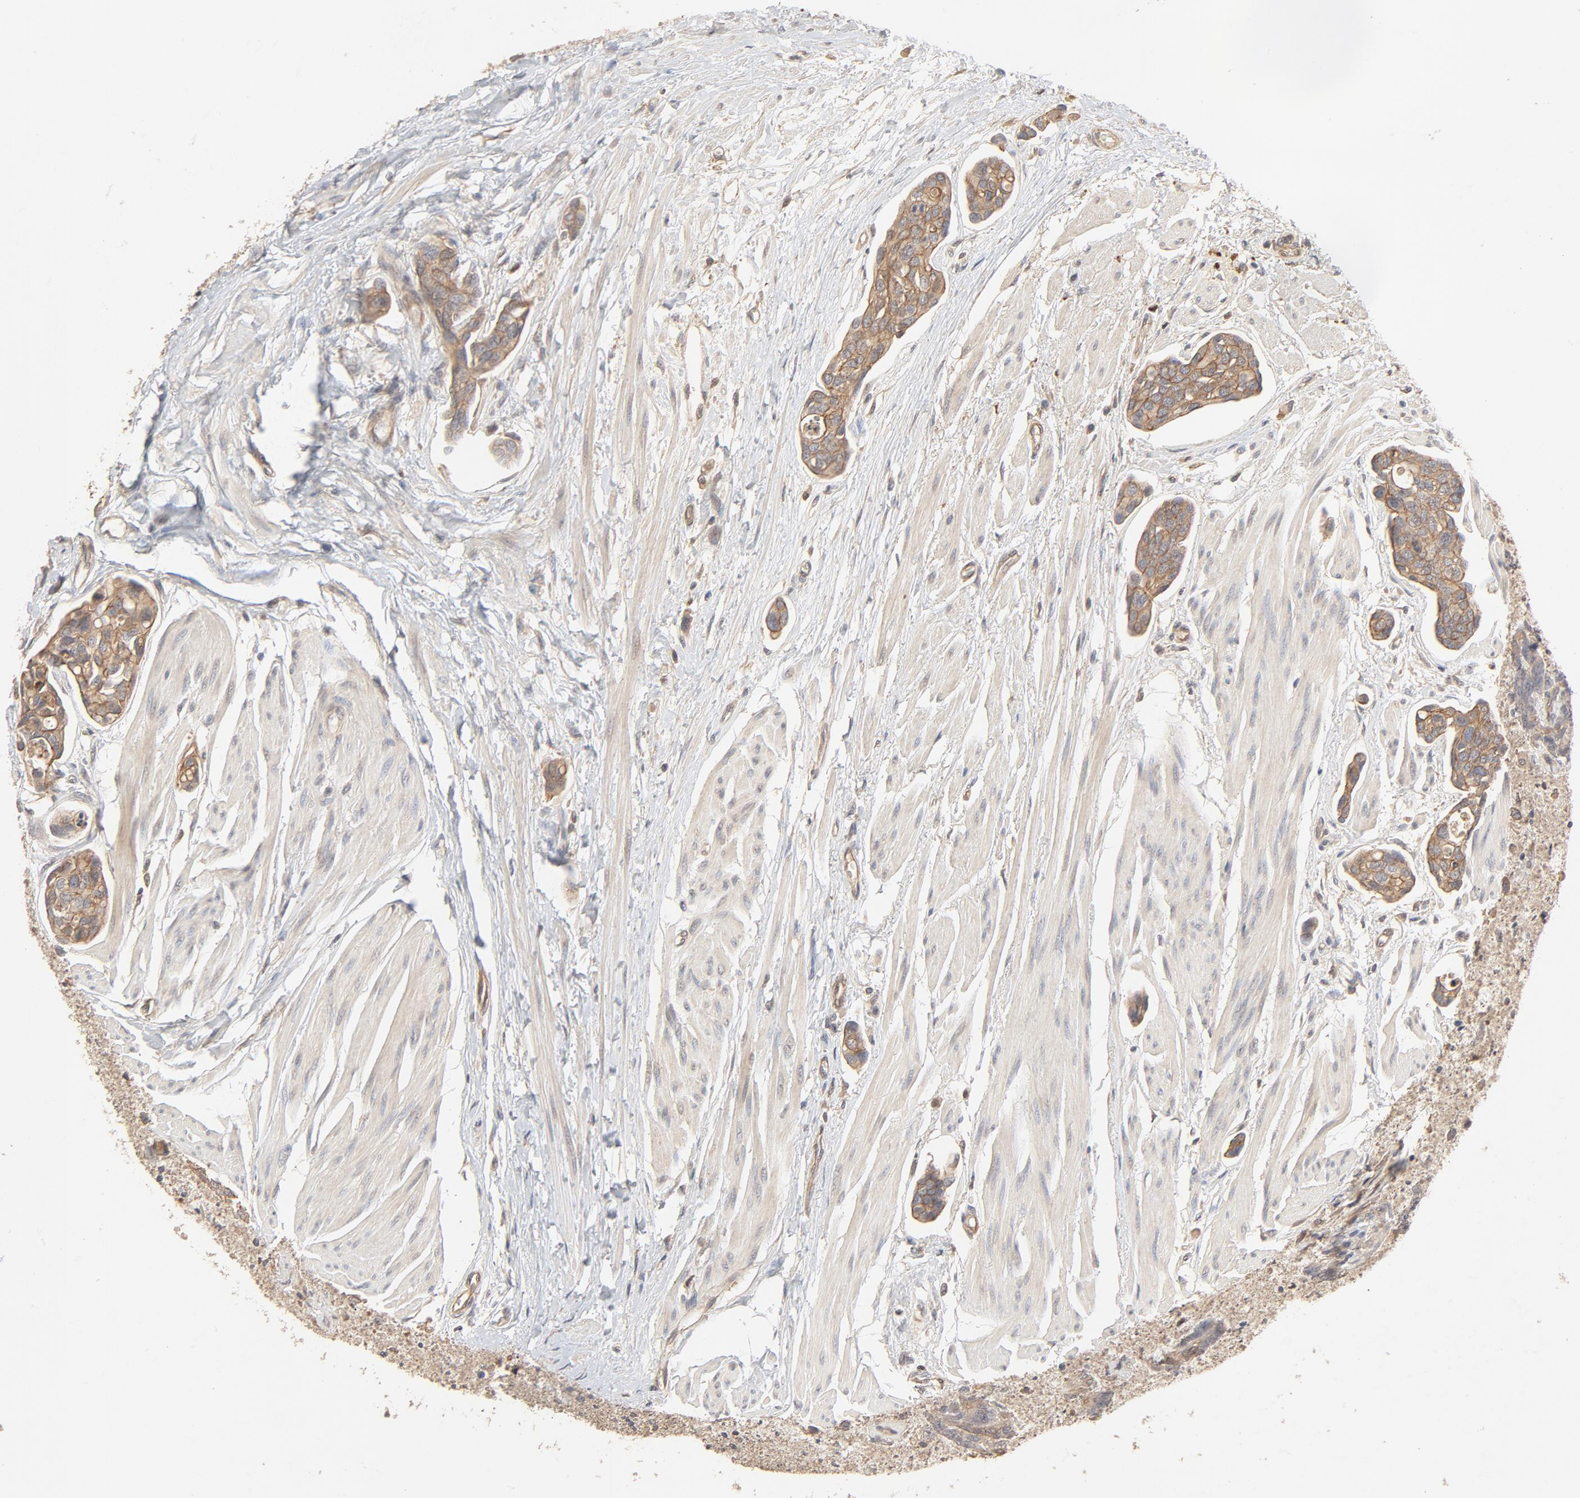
{"staining": {"intensity": "moderate", "quantity": ">75%", "location": "cytoplasmic/membranous"}, "tissue": "urothelial cancer", "cell_type": "Tumor cells", "image_type": "cancer", "snomed": [{"axis": "morphology", "description": "Urothelial carcinoma, High grade"}, {"axis": "topography", "description": "Urinary bladder"}], "caption": "Immunohistochemistry (IHC) photomicrograph of urothelial carcinoma (high-grade) stained for a protein (brown), which demonstrates medium levels of moderate cytoplasmic/membranous staining in about >75% of tumor cells.", "gene": "IL3RA", "patient": {"sex": "male", "age": 78}}